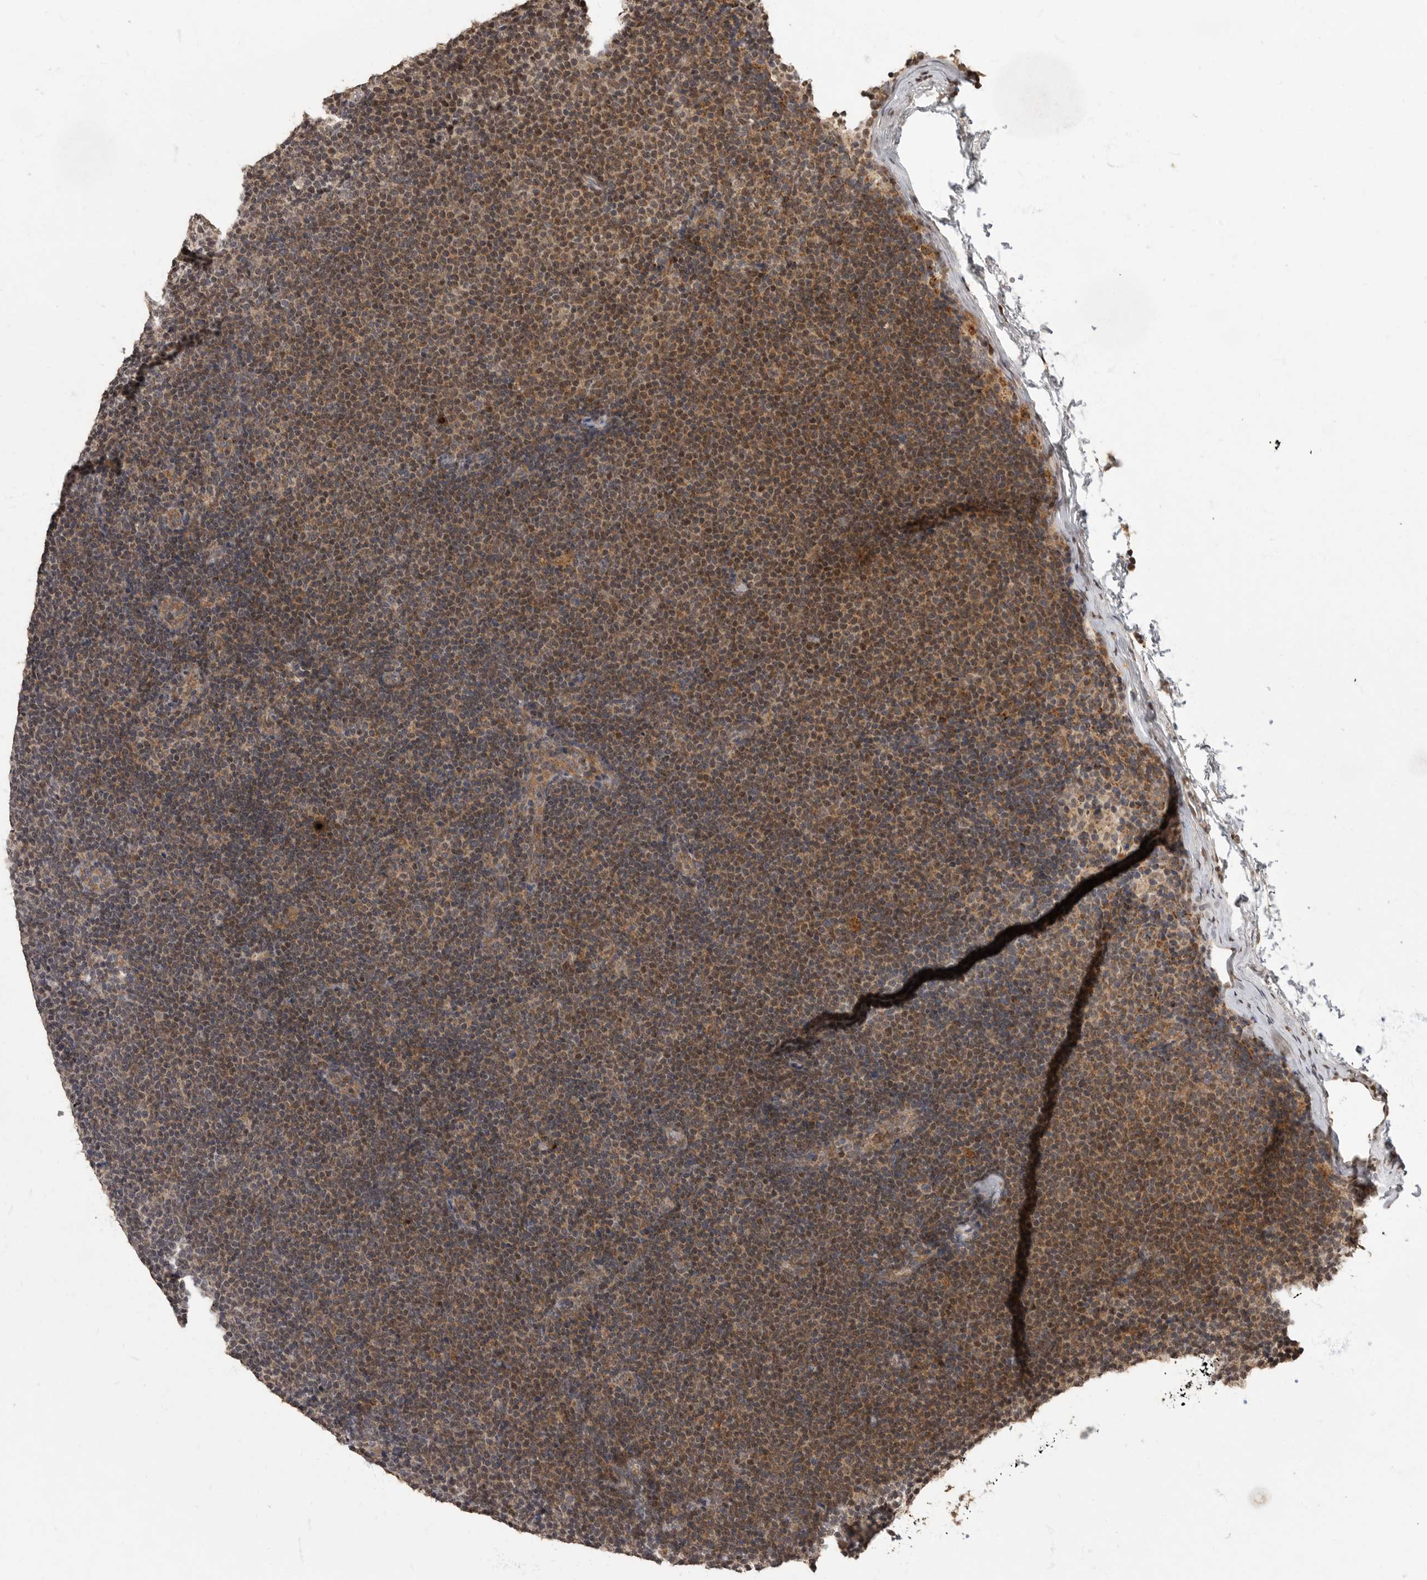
{"staining": {"intensity": "moderate", "quantity": ">75%", "location": "cytoplasmic/membranous"}, "tissue": "lymphoma", "cell_type": "Tumor cells", "image_type": "cancer", "snomed": [{"axis": "morphology", "description": "Malignant lymphoma, non-Hodgkin's type, Low grade"}, {"axis": "topography", "description": "Lymph node"}], "caption": "This histopathology image demonstrates IHC staining of human lymphoma, with medium moderate cytoplasmic/membranous expression in about >75% of tumor cells.", "gene": "MAFG", "patient": {"sex": "female", "age": 53}}